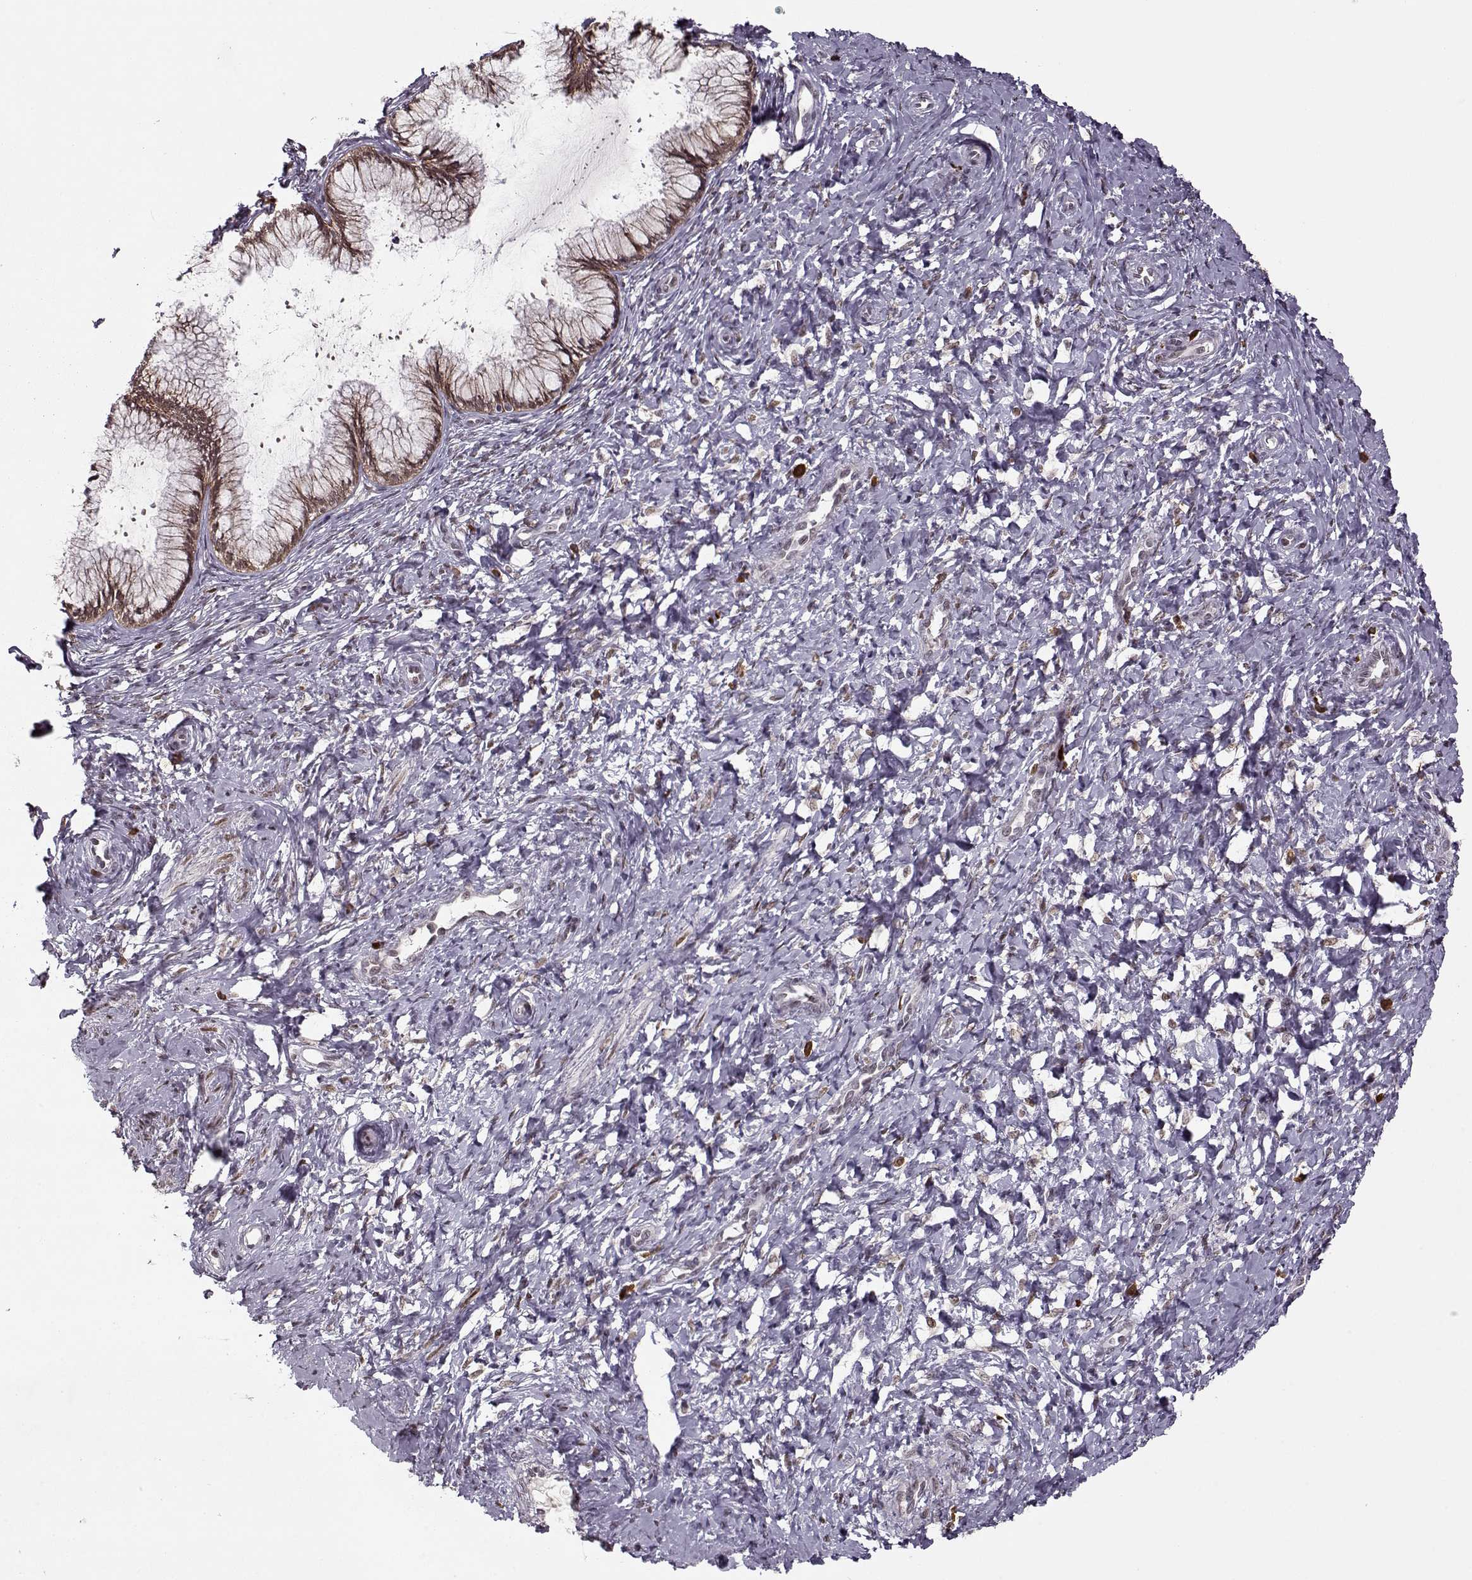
{"staining": {"intensity": "moderate", "quantity": ">75%", "location": "cytoplasmic/membranous"}, "tissue": "cervix", "cell_type": "Glandular cells", "image_type": "normal", "snomed": [{"axis": "morphology", "description": "Normal tissue, NOS"}, {"axis": "topography", "description": "Cervix"}], "caption": "Moderate cytoplasmic/membranous staining for a protein is identified in about >75% of glandular cells of benign cervix using immunohistochemistry.", "gene": "DENND4B", "patient": {"sex": "female", "age": 37}}